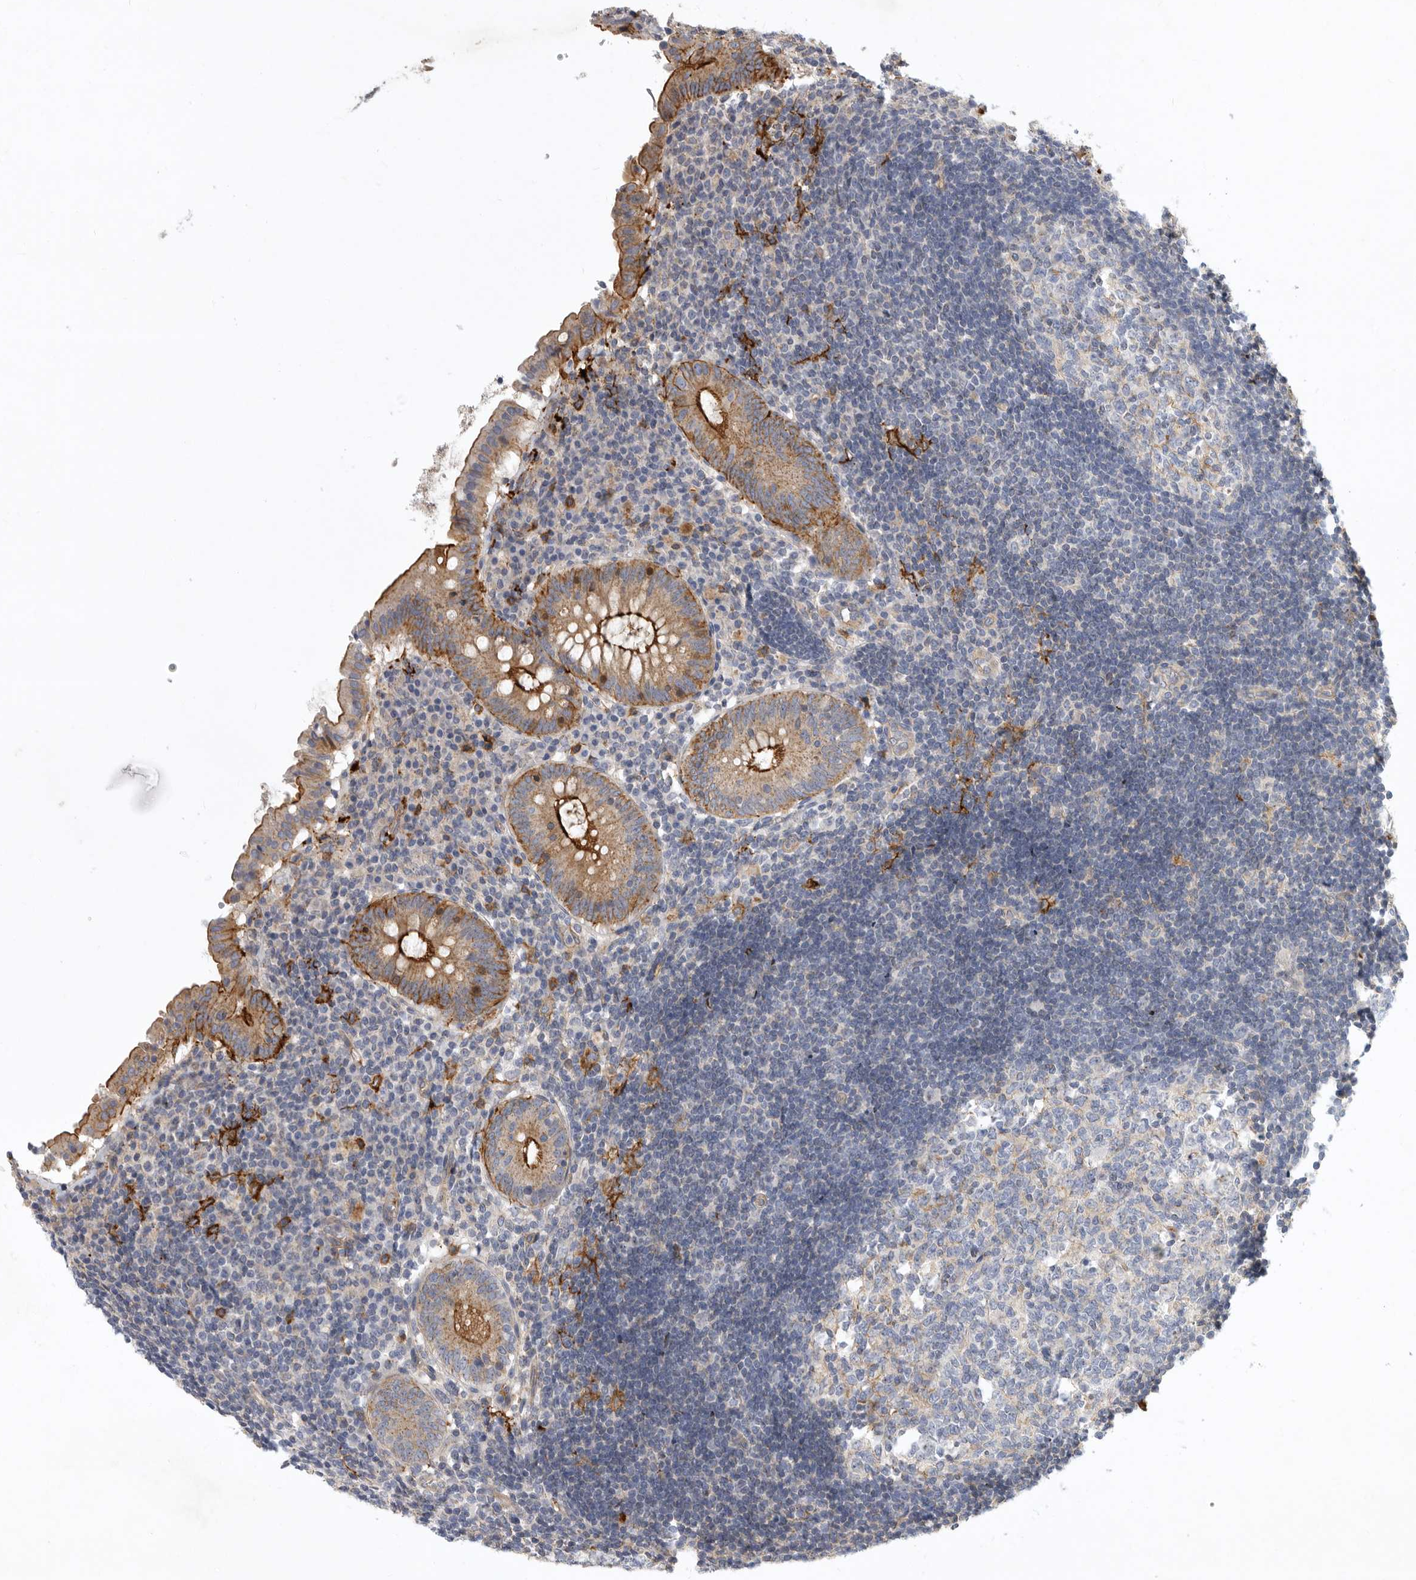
{"staining": {"intensity": "strong", "quantity": "<25%", "location": "cytoplasmic/membranous"}, "tissue": "appendix", "cell_type": "Glandular cells", "image_type": "normal", "snomed": [{"axis": "morphology", "description": "Normal tissue, NOS"}, {"axis": "topography", "description": "Appendix"}], "caption": "Immunohistochemistry image of normal appendix: appendix stained using immunohistochemistry (IHC) exhibits medium levels of strong protein expression localized specifically in the cytoplasmic/membranous of glandular cells, appearing as a cytoplasmic/membranous brown color.", "gene": "MLPH", "patient": {"sex": "female", "age": 54}}